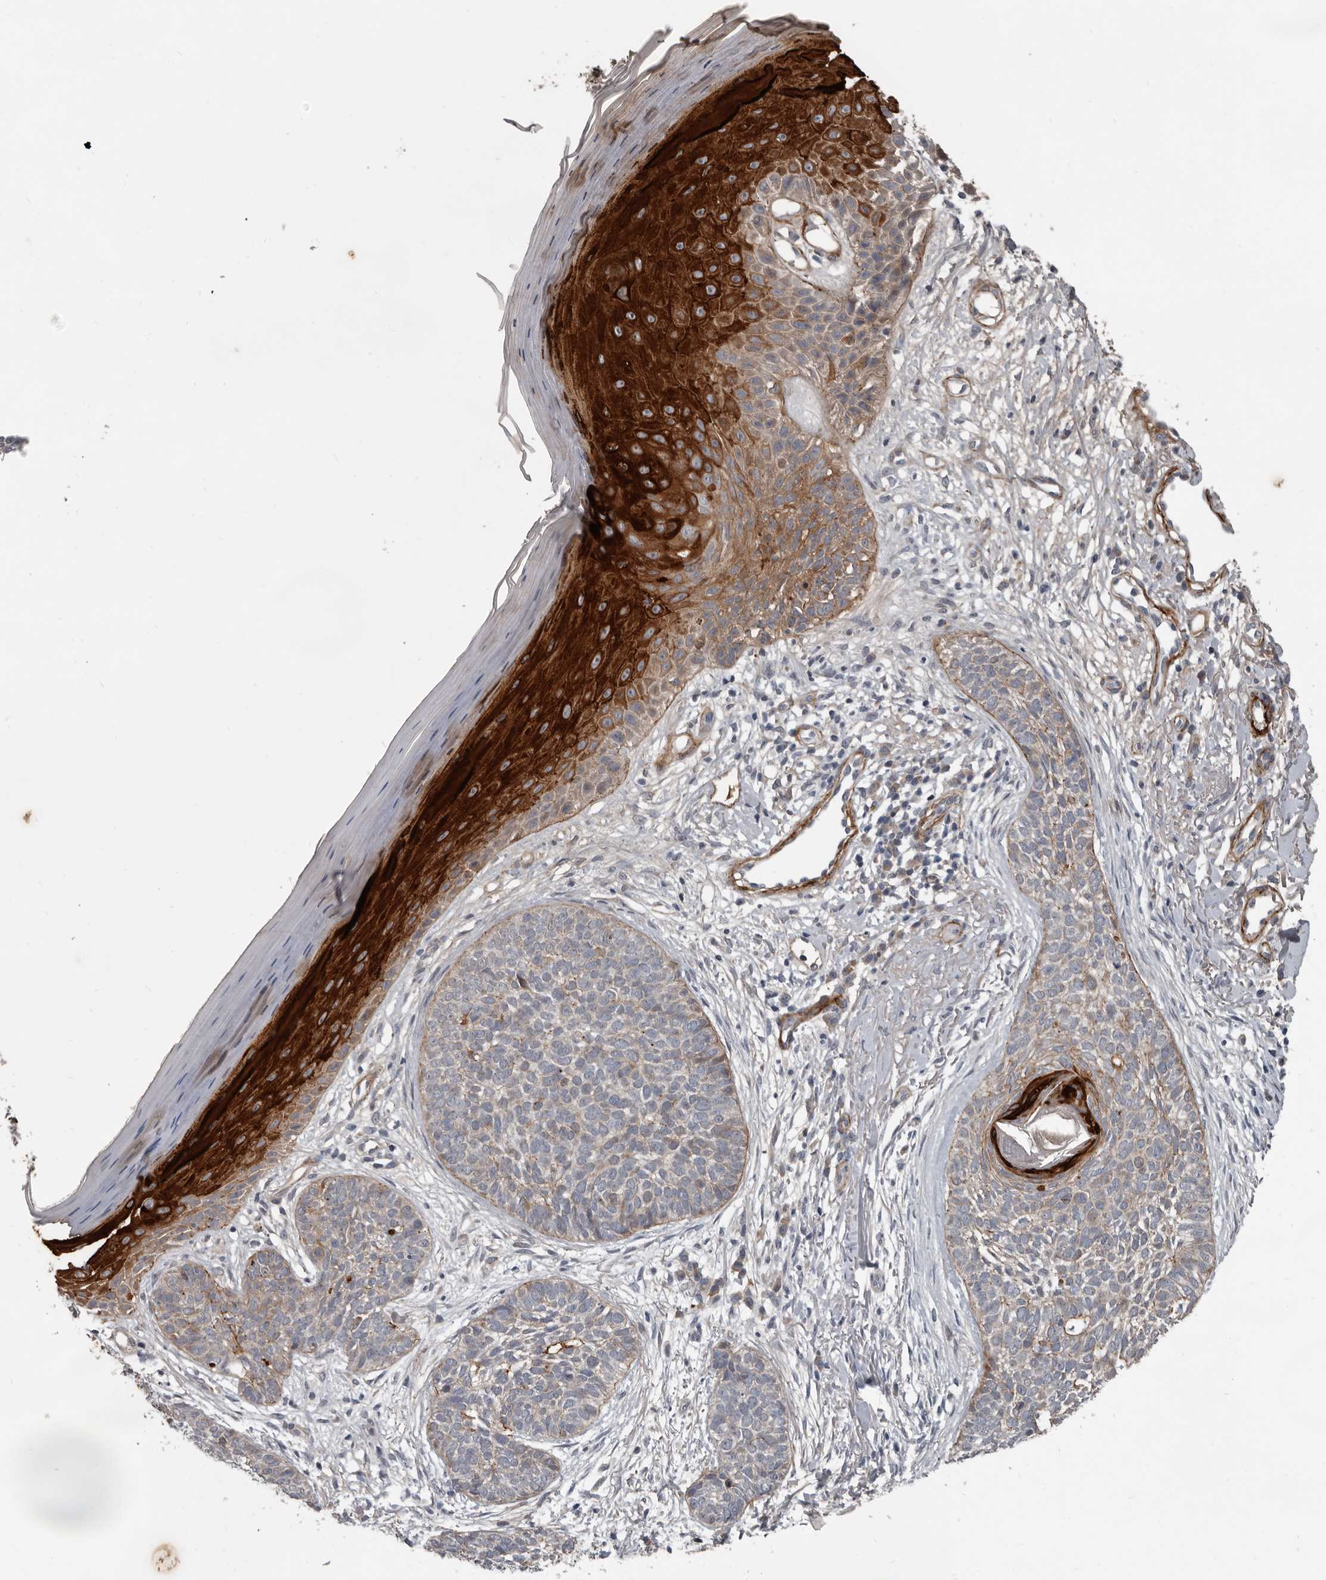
{"staining": {"intensity": "weak", "quantity": ">75%", "location": "cytoplasmic/membranous"}, "tissue": "skin cancer", "cell_type": "Tumor cells", "image_type": "cancer", "snomed": [{"axis": "morphology", "description": "Normal tissue, NOS"}, {"axis": "morphology", "description": "Basal cell carcinoma"}, {"axis": "topography", "description": "Skin"}], "caption": "A brown stain highlights weak cytoplasmic/membranous staining of a protein in basal cell carcinoma (skin) tumor cells.", "gene": "C1orf216", "patient": {"sex": "male", "age": 67}}